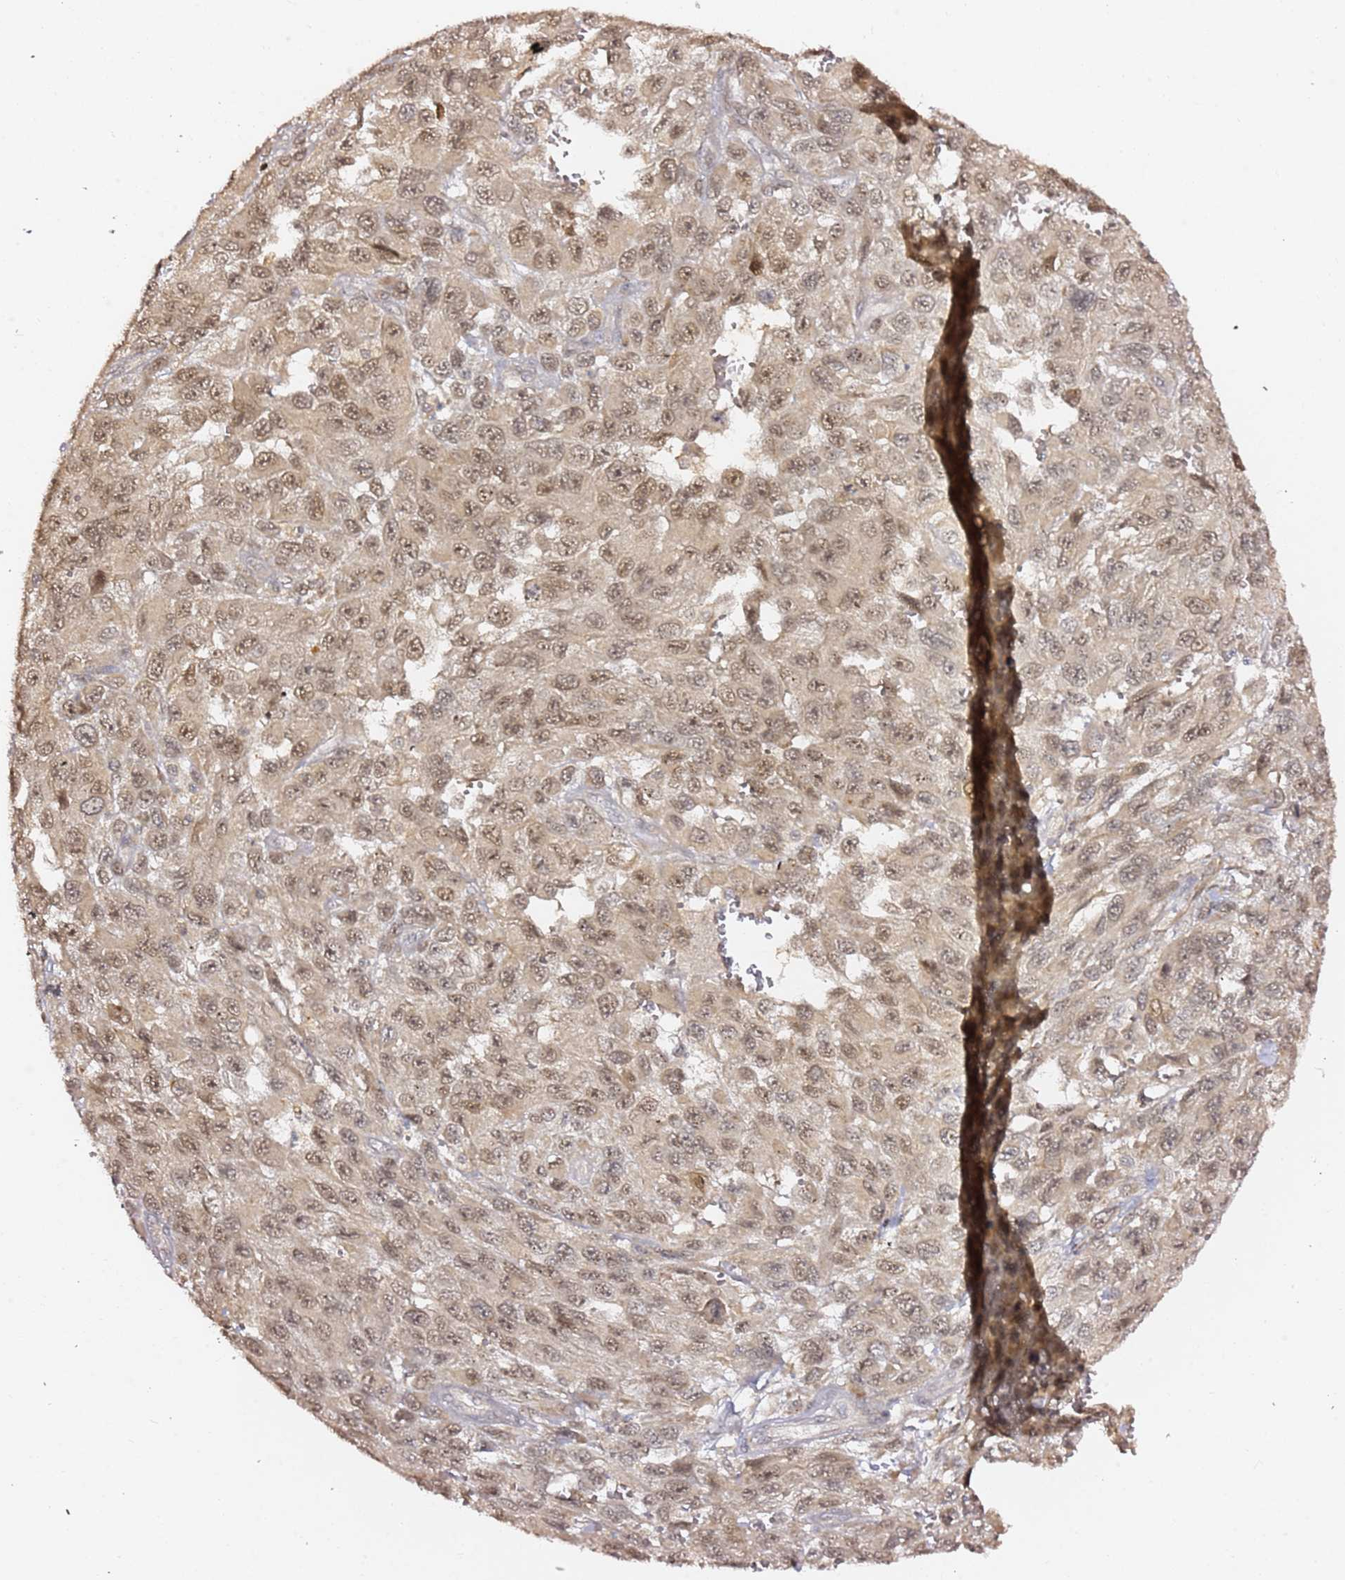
{"staining": {"intensity": "weak", "quantity": ">75%", "location": "cytoplasmic/membranous,nuclear"}, "tissue": "melanoma", "cell_type": "Tumor cells", "image_type": "cancer", "snomed": [{"axis": "morphology", "description": "Normal tissue, NOS"}, {"axis": "morphology", "description": "Malignant melanoma, NOS"}, {"axis": "topography", "description": "Skin"}], "caption": "Melanoma stained with a brown dye reveals weak cytoplasmic/membranous and nuclear positive positivity in approximately >75% of tumor cells.", "gene": "OR5V1", "patient": {"sex": "female", "age": 96}}